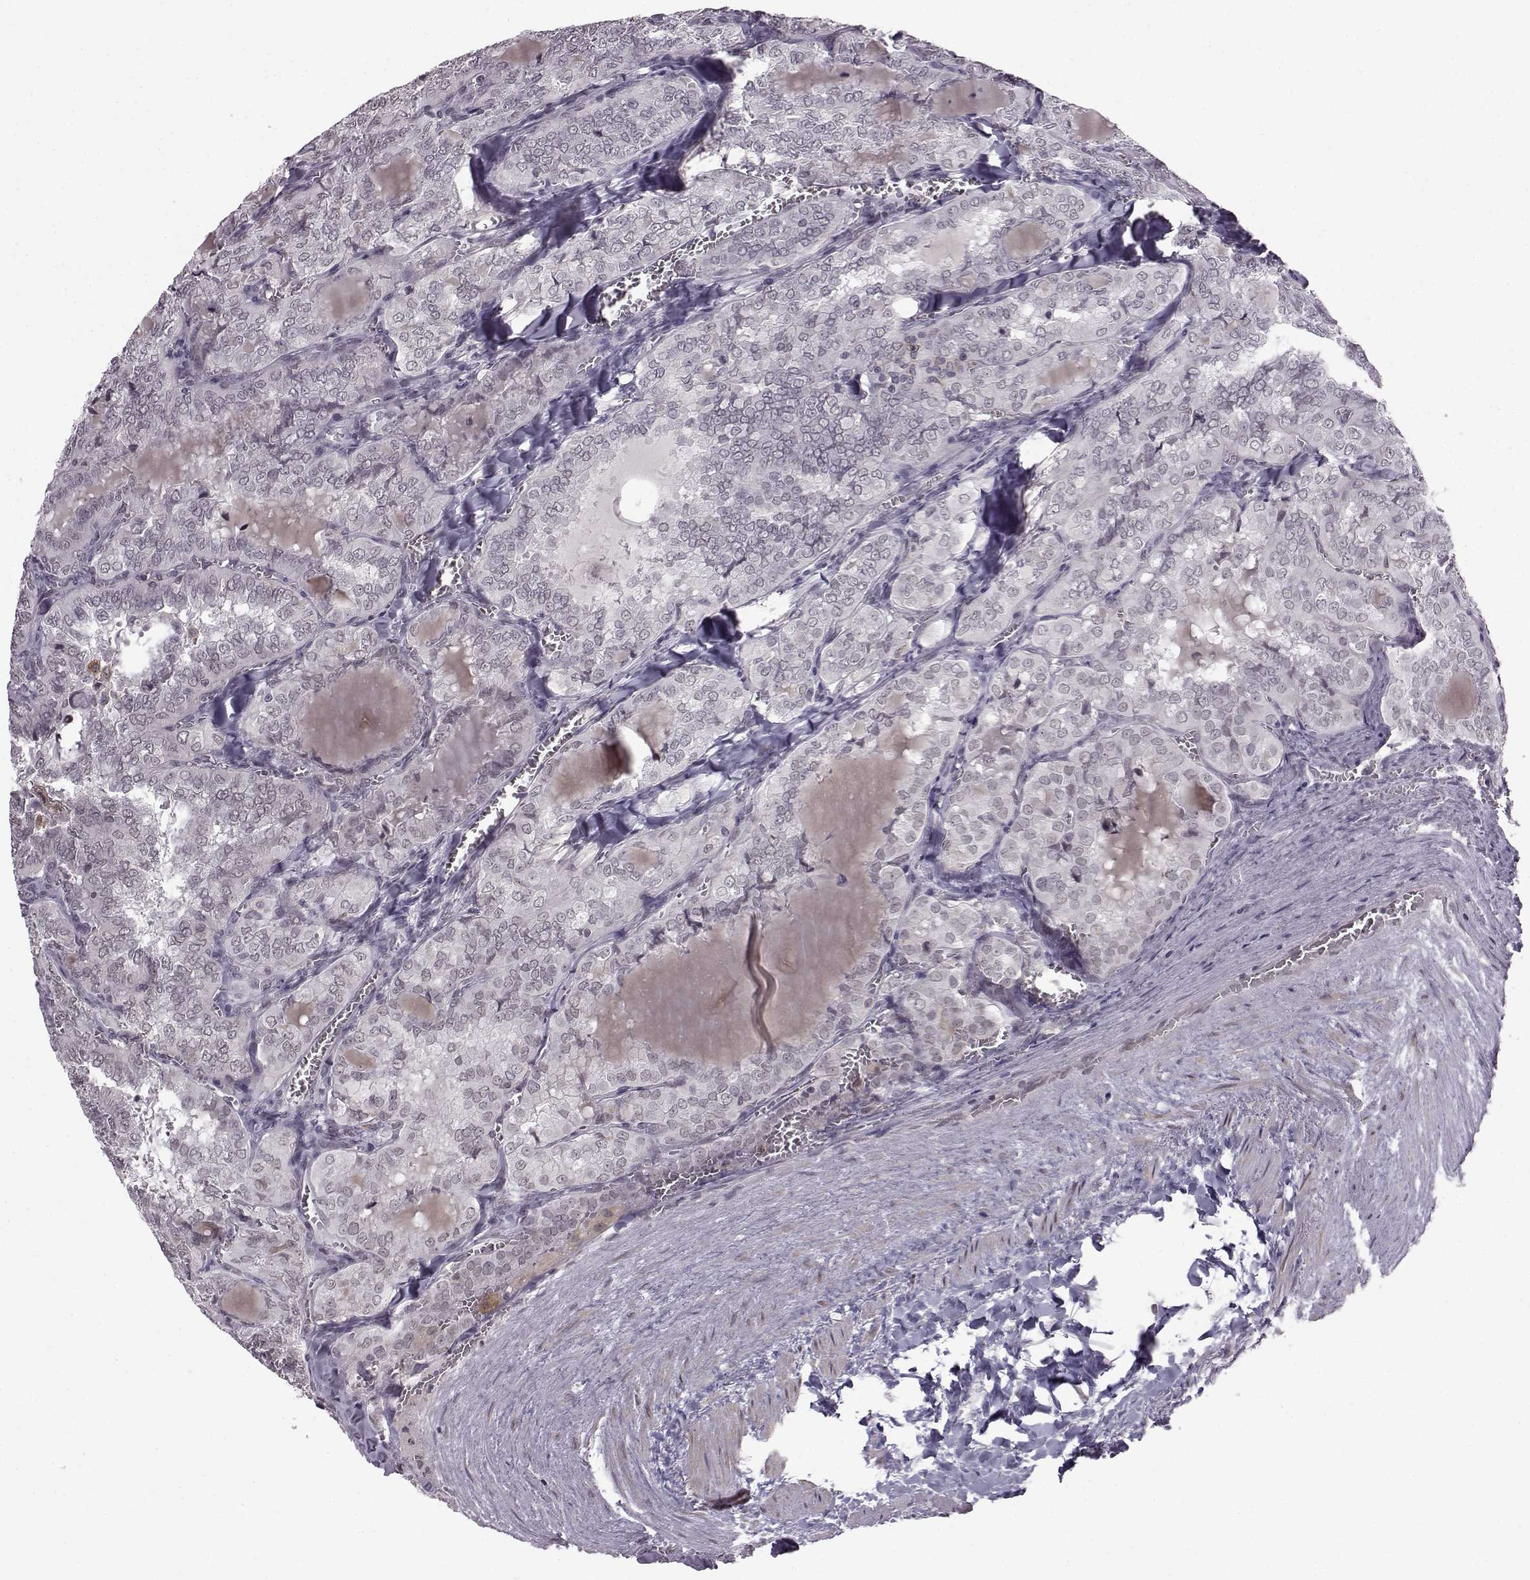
{"staining": {"intensity": "negative", "quantity": "none", "location": "none"}, "tissue": "thyroid cancer", "cell_type": "Tumor cells", "image_type": "cancer", "snomed": [{"axis": "morphology", "description": "Papillary adenocarcinoma, NOS"}, {"axis": "topography", "description": "Thyroid gland"}], "caption": "There is no significant positivity in tumor cells of thyroid cancer. (Brightfield microscopy of DAB (3,3'-diaminobenzidine) immunohistochemistry (IHC) at high magnification).", "gene": "SLC28A2", "patient": {"sex": "female", "age": 41}}